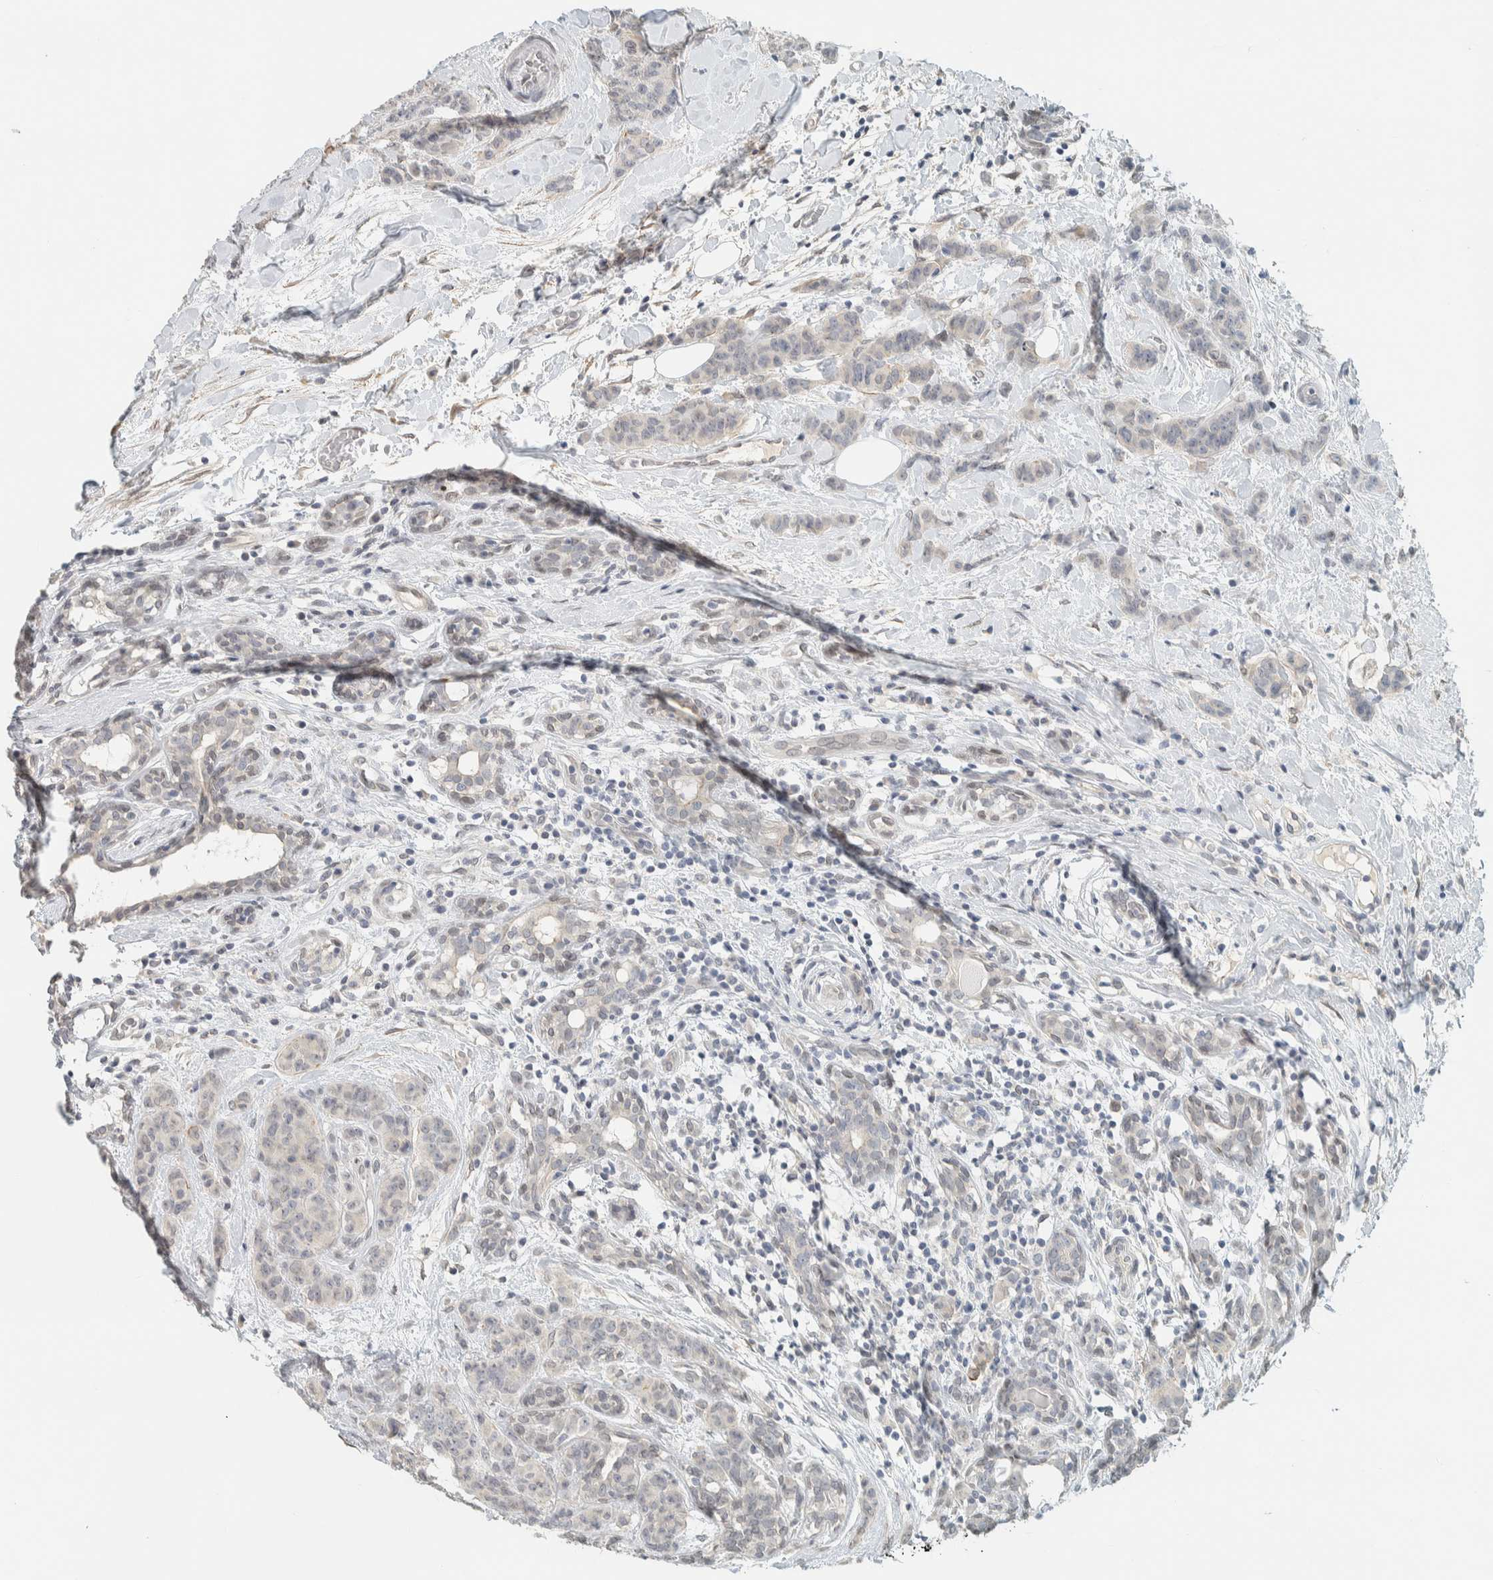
{"staining": {"intensity": "negative", "quantity": "none", "location": "none"}, "tissue": "breast cancer", "cell_type": "Tumor cells", "image_type": "cancer", "snomed": [{"axis": "morphology", "description": "Normal tissue, NOS"}, {"axis": "morphology", "description": "Duct carcinoma"}, {"axis": "topography", "description": "Breast"}], "caption": "Immunohistochemistry photomicrograph of neoplastic tissue: human infiltrating ductal carcinoma (breast) stained with DAB reveals no significant protein staining in tumor cells.", "gene": "C1QTNF12", "patient": {"sex": "female", "age": 40}}